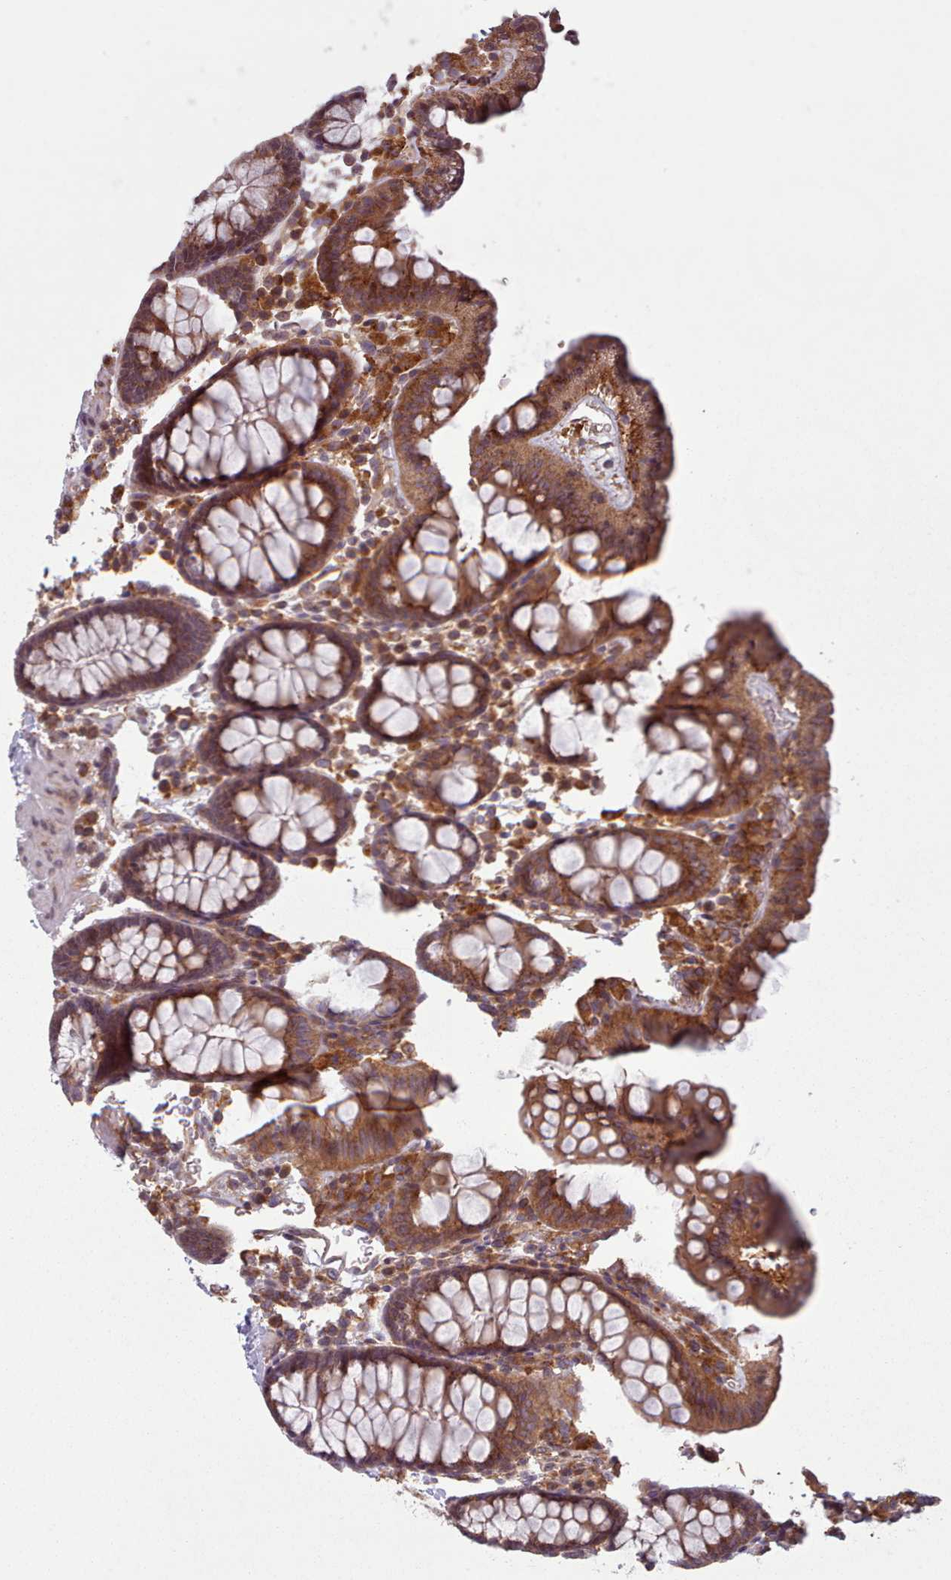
{"staining": {"intensity": "moderate", "quantity": ">75%", "location": "cytoplasmic/membranous"}, "tissue": "colon", "cell_type": "Endothelial cells", "image_type": "normal", "snomed": [{"axis": "morphology", "description": "Normal tissue, NOS"}, {"axis": "topography", "description": "Colon"}], "caption": "Immunohistochemistry (IHC) (DAB) staining of normal human colon reveals moderate cytoplasmic/membranous protein positivity in approximately >75% of endothelial cells.", "gene": "WASHC2A", "patient": {"sex": "male", "age": 75}}